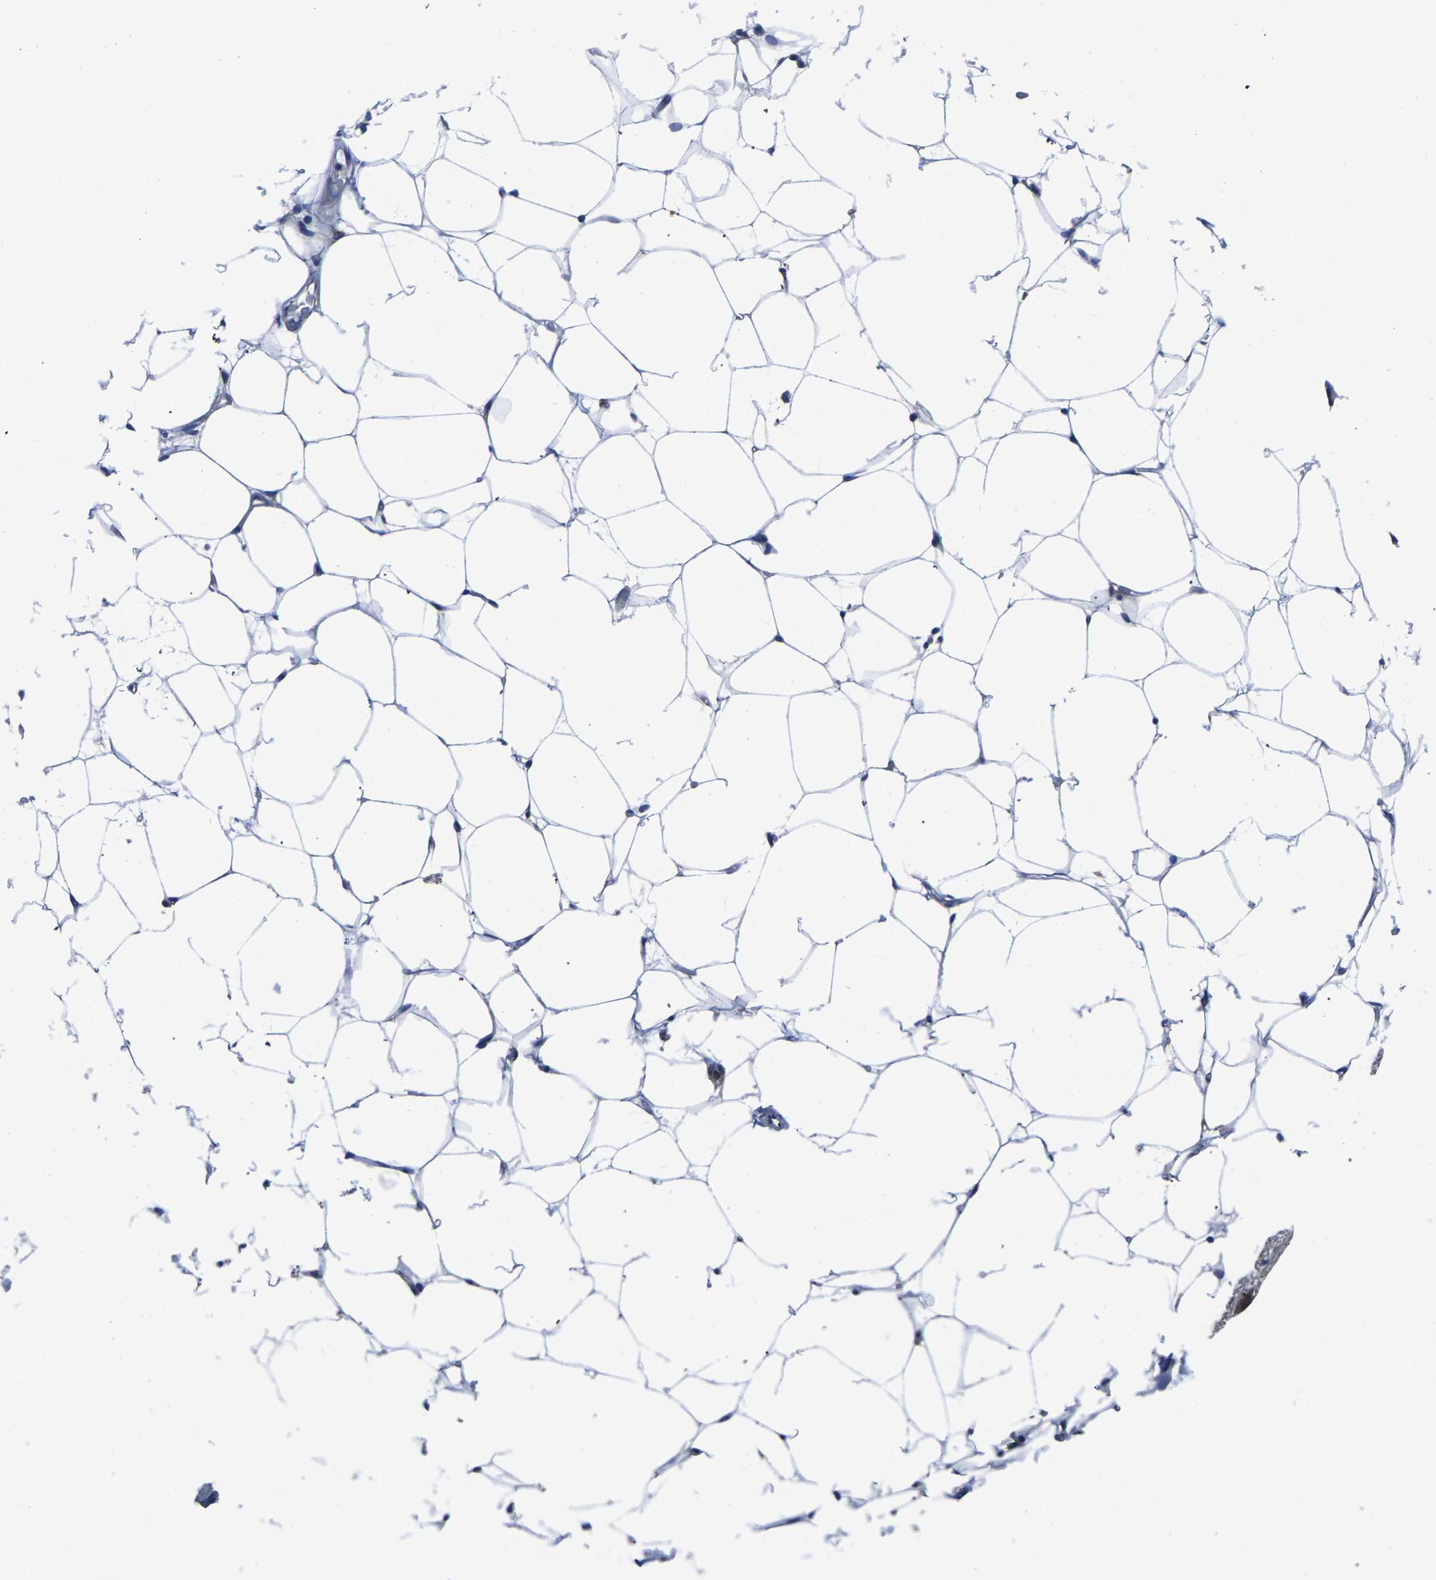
{"staining": {"intensity": "negative", "quantity": "none", "location": "none"}, "tissue": "adipose tissue", "cell_type": "Adipocytes", "image_type": "normal", "snomed": [{"axis": "morphology", "description": "Normal tissue, NOS"}, {"axis": "topography", "description": "Breast"}, {"axis": "topography", "description": "Soft tissue"}], "caption": "Adipocytes show no significant protein positivity in unremarkable adipose tissue.", "gene": "TFG", "patient": {"sex": "female", "age": 75}}